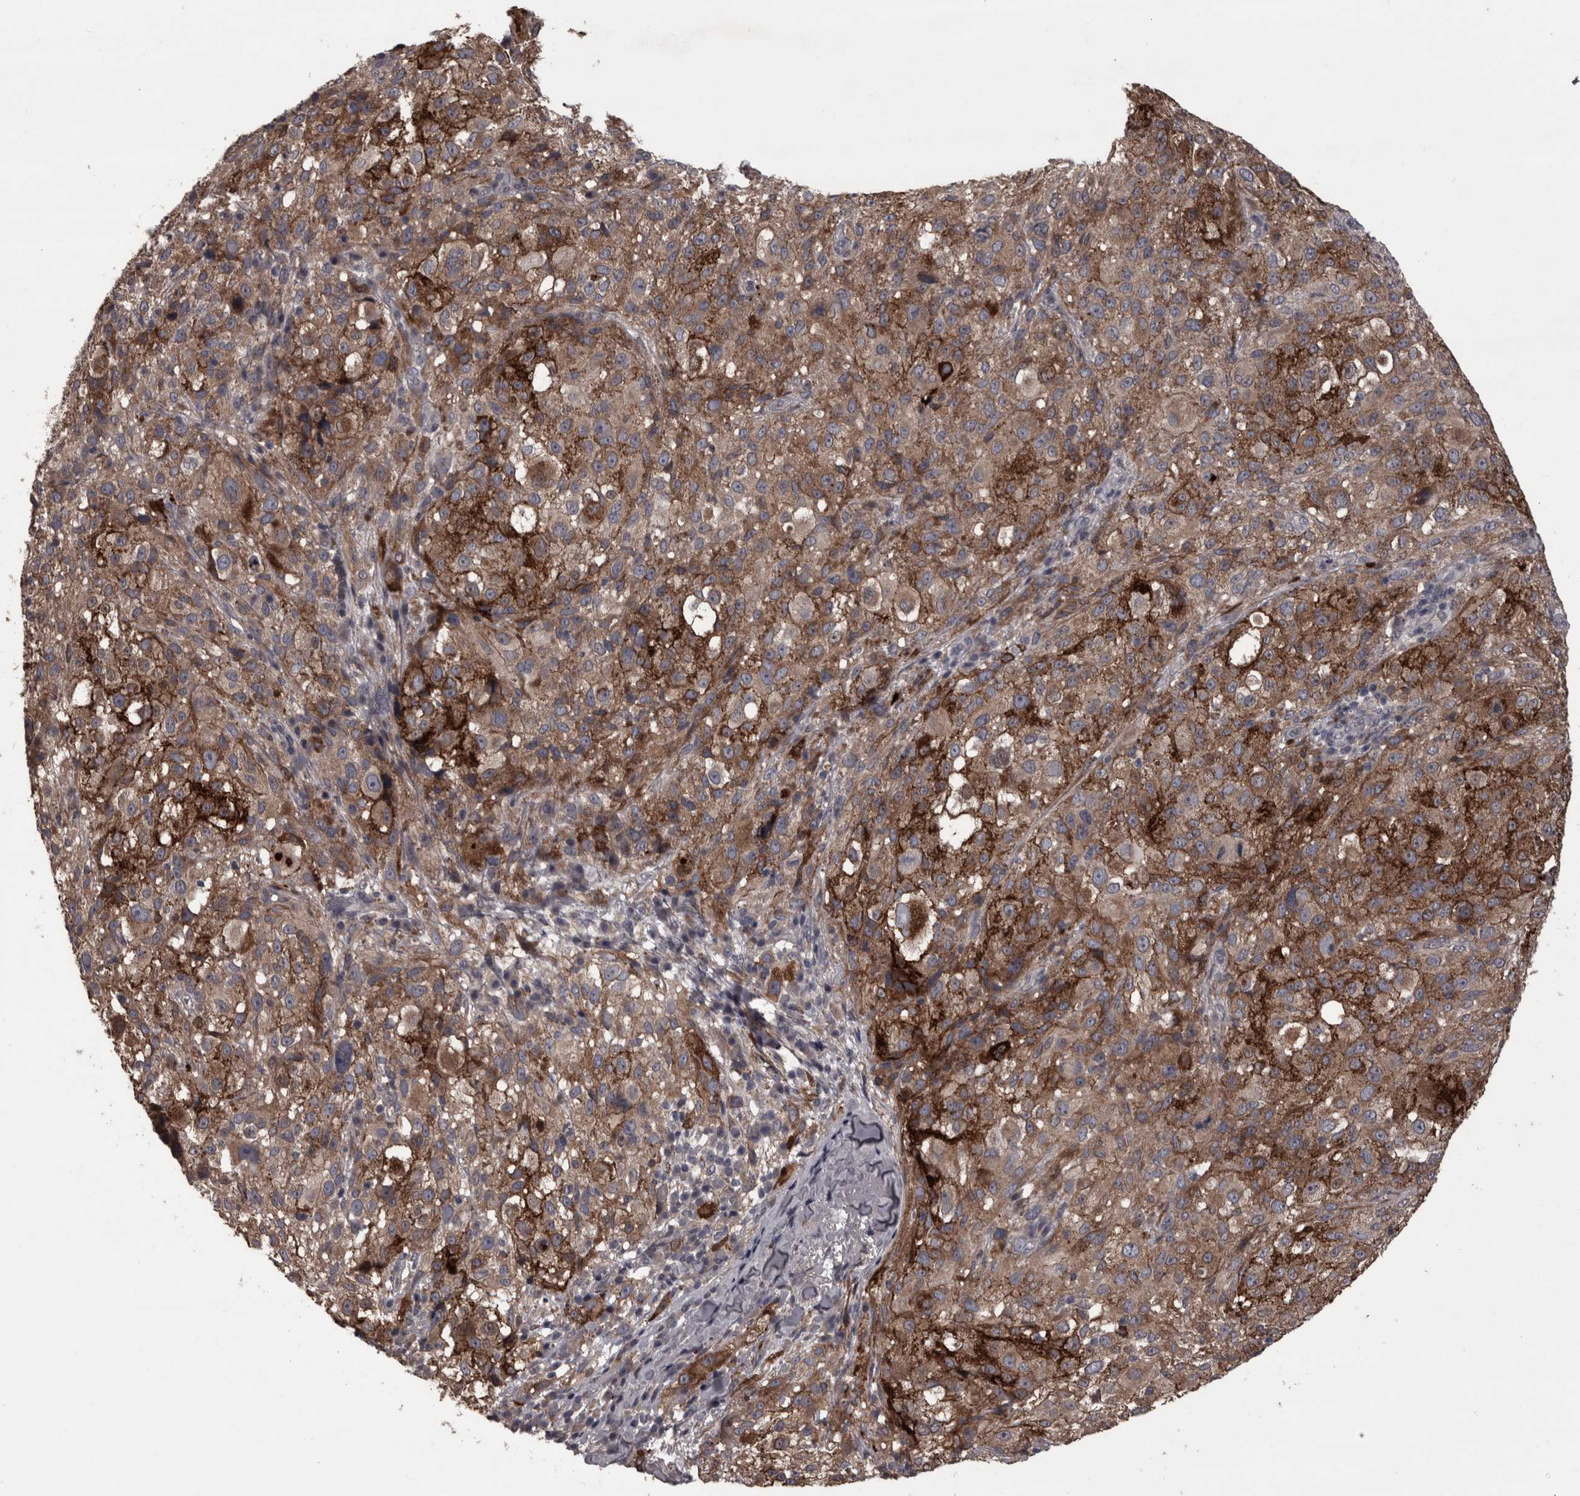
{"staining": {"intensity": "moderate", "quantity": ">75%", "location": "cytoplasmic/membranous"}, "tissue": "melanoma", "cell_type": "Tumor cells", "image_type": "cancer", "snomed": [{"axis": "morphology", "description": "Necrosis, NOS"}, {"axis": "morphology", "description": "Malignant melanoma, NOS"}, {"axis": "topography", "description": "Skin"}], "caption": "Protein staining shows moderate cytoplasmic/membranous expression in about >75% of tumor cells in malignant melanoma.", "gene": "PCDH17", "patient": {"sex": "female", "age": 87}}